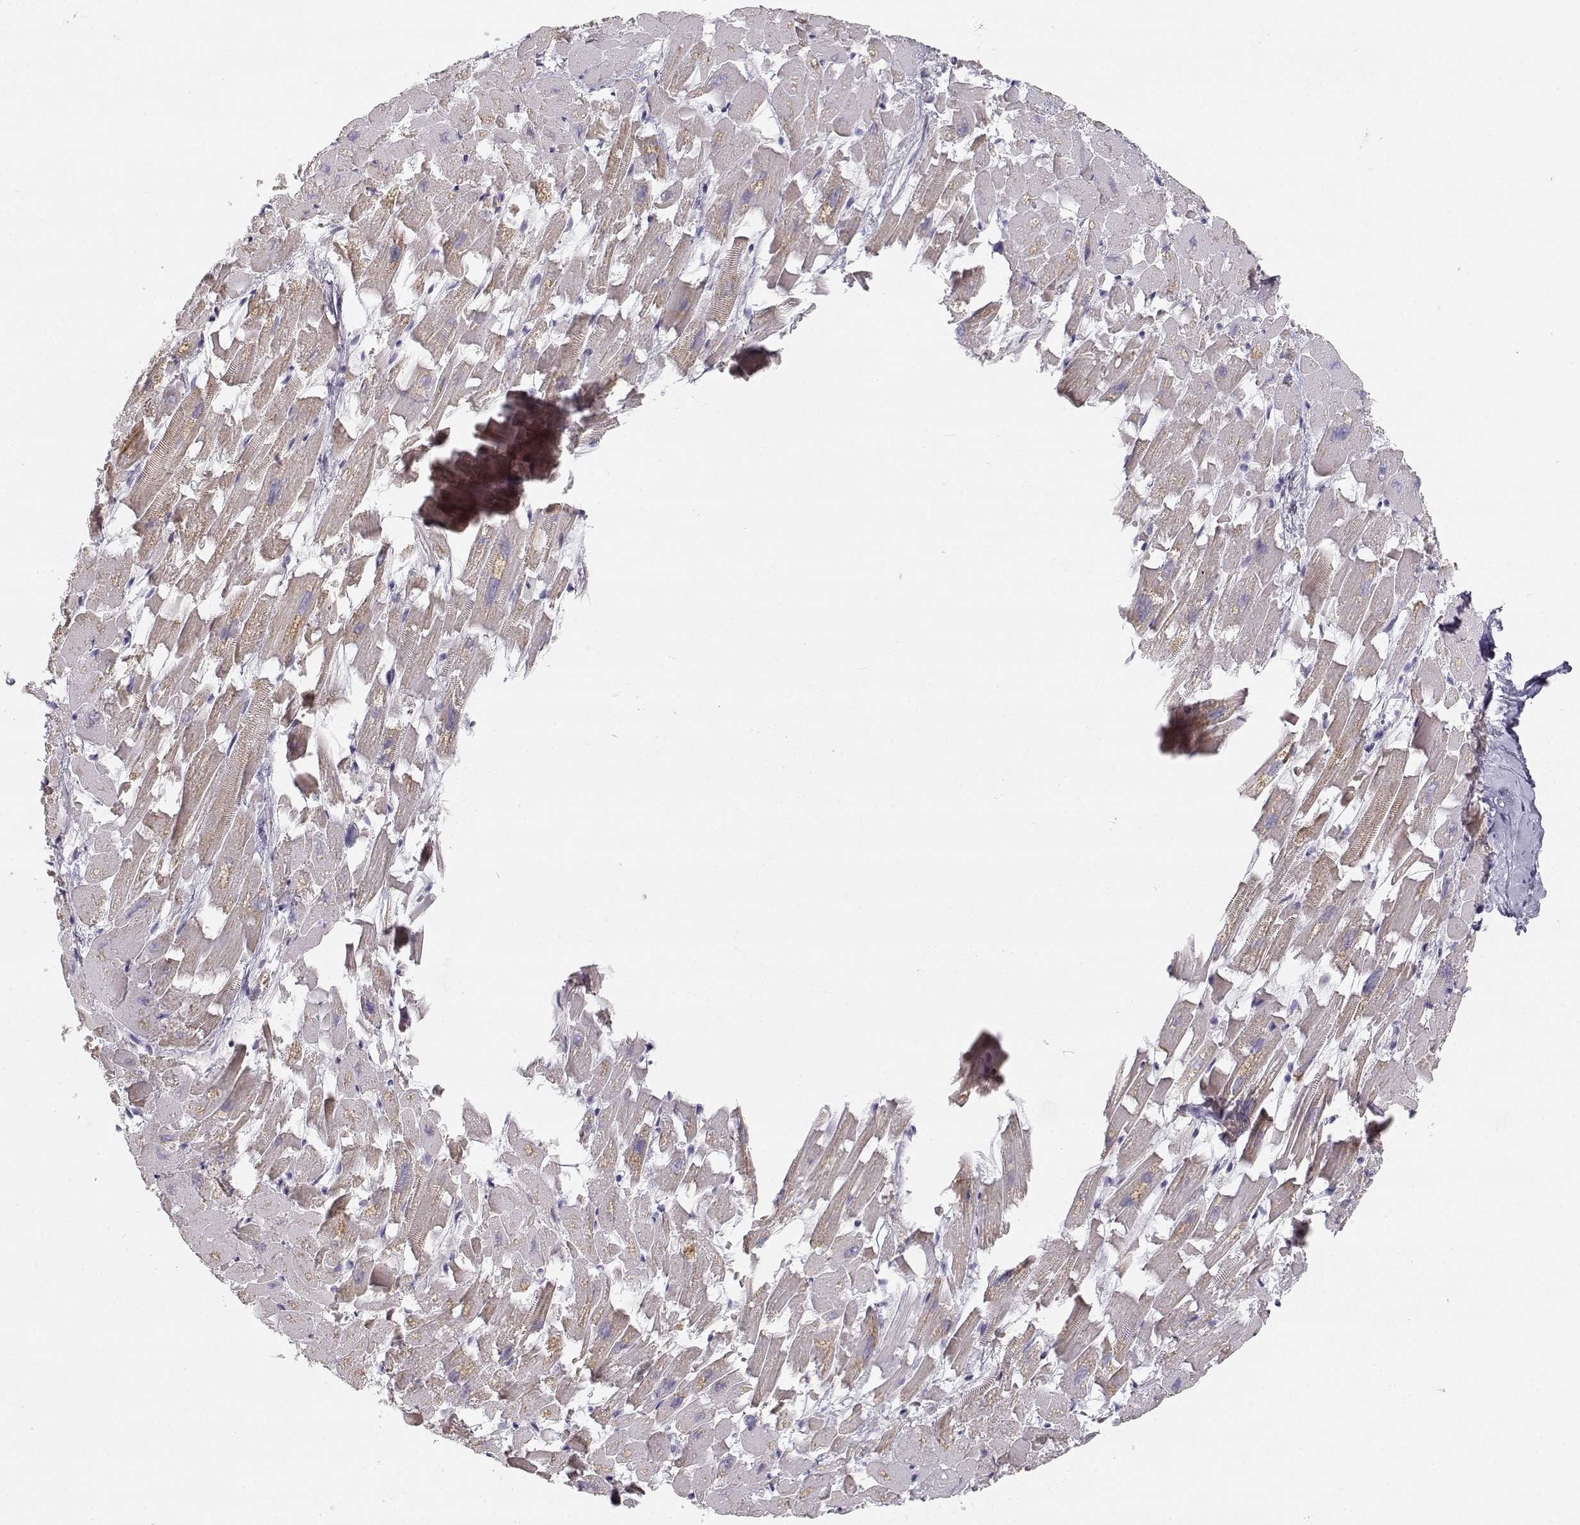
{"staining": {"intensity": "weak", "quantity": "<25%", "location": "cytoplasmic/membranous"}, "tissue": "heart muscle", "cell_type": "Cardiomyocytes", "image_type": "normal", "snomed": [{"axis": "morphology", "description": "Normal tissue, NOS"}, {"axis": "topography", "description": "Heart"}], "caption": "There is no significant staining in cardiomyocytes of heart muscle.", "gene": "LEPR", "patient": {"sex": "female", "age": 64}}